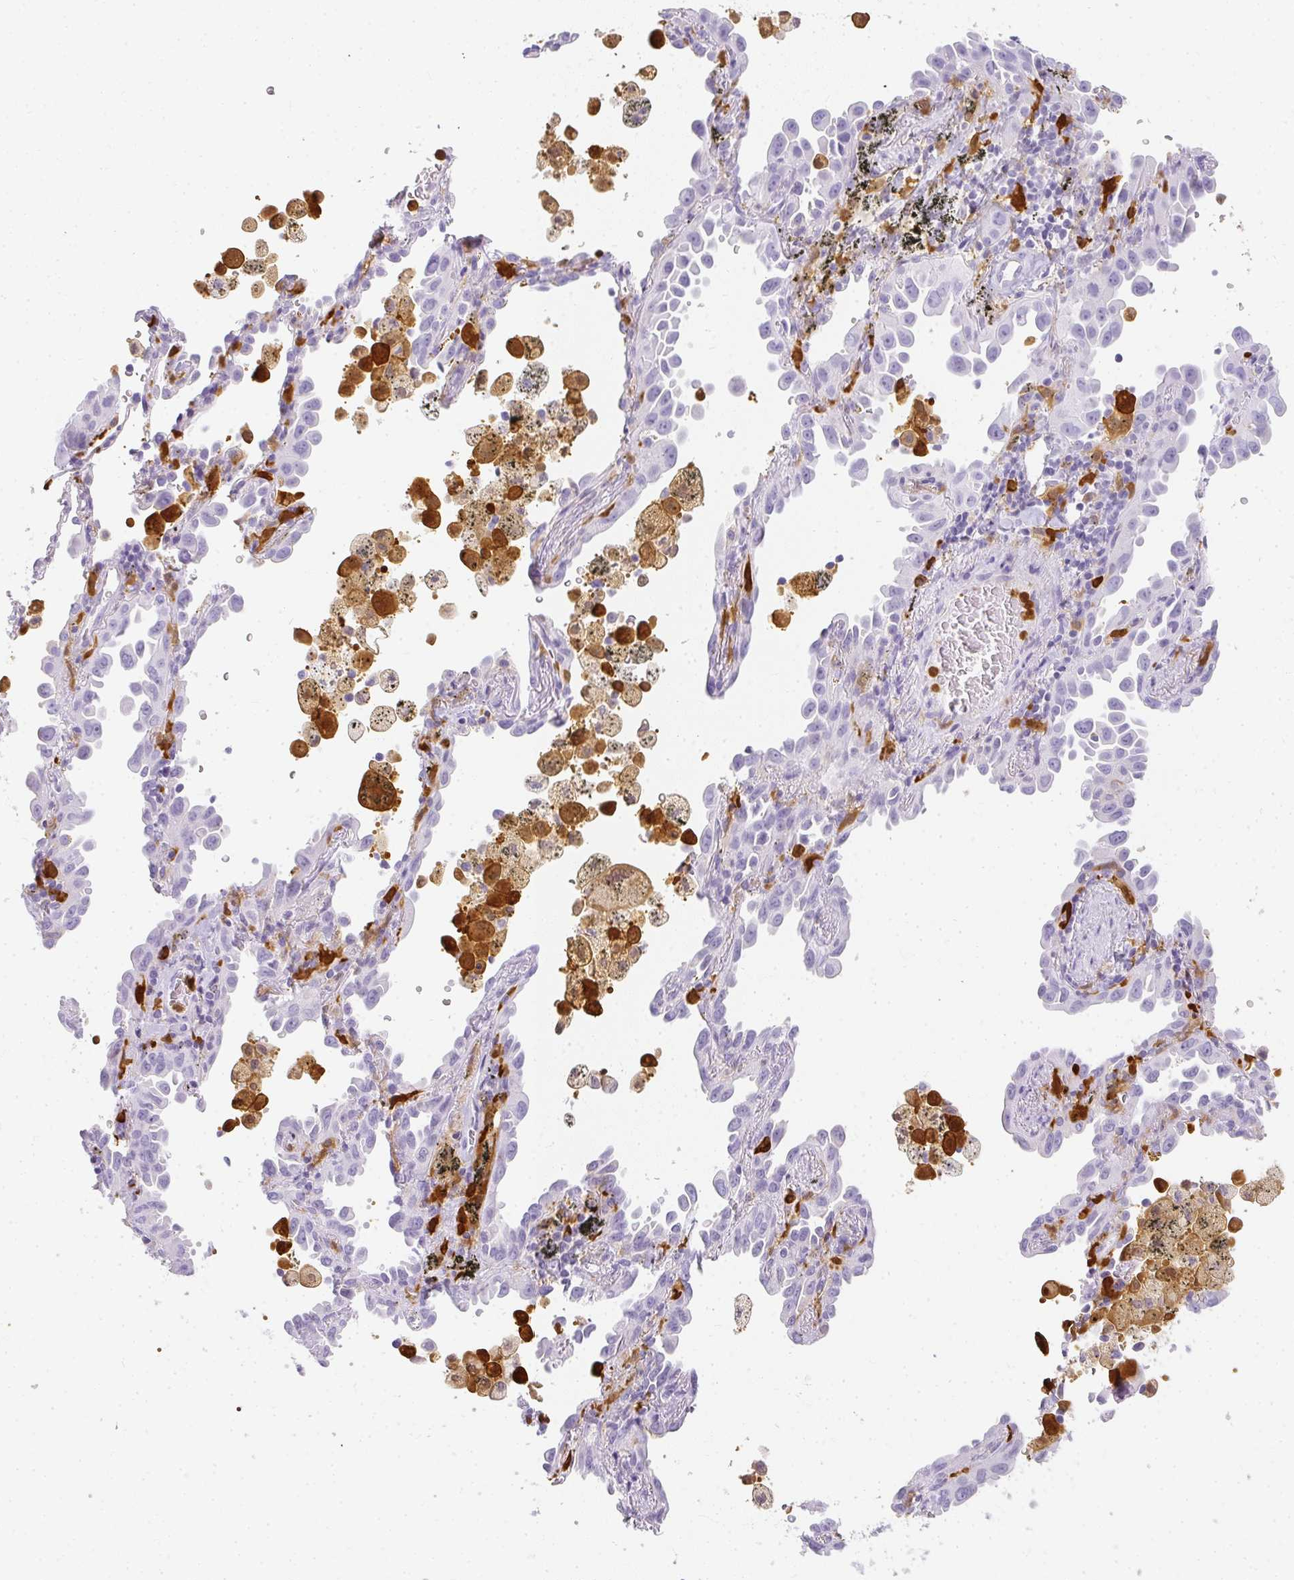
{"staining": {"intensity": "negative", "quantity": "none", "location": "none"}, "tissue": "lung cancer", "cell_type": "Tumor cells", "image_type": "cancer", "snomed": [{"axis": "morphology", "description": "Adenocarcinoma, NOS"}, {"axis": "topography", "description": "Lung"}], "caption": "An IHC photomicrograph of lung adenocarcinoma is shown. There is no staining in tumor cells of lung adenocarcinoma.", "gene": "HK3", "patient": {"sex": "male", "age": 68}}